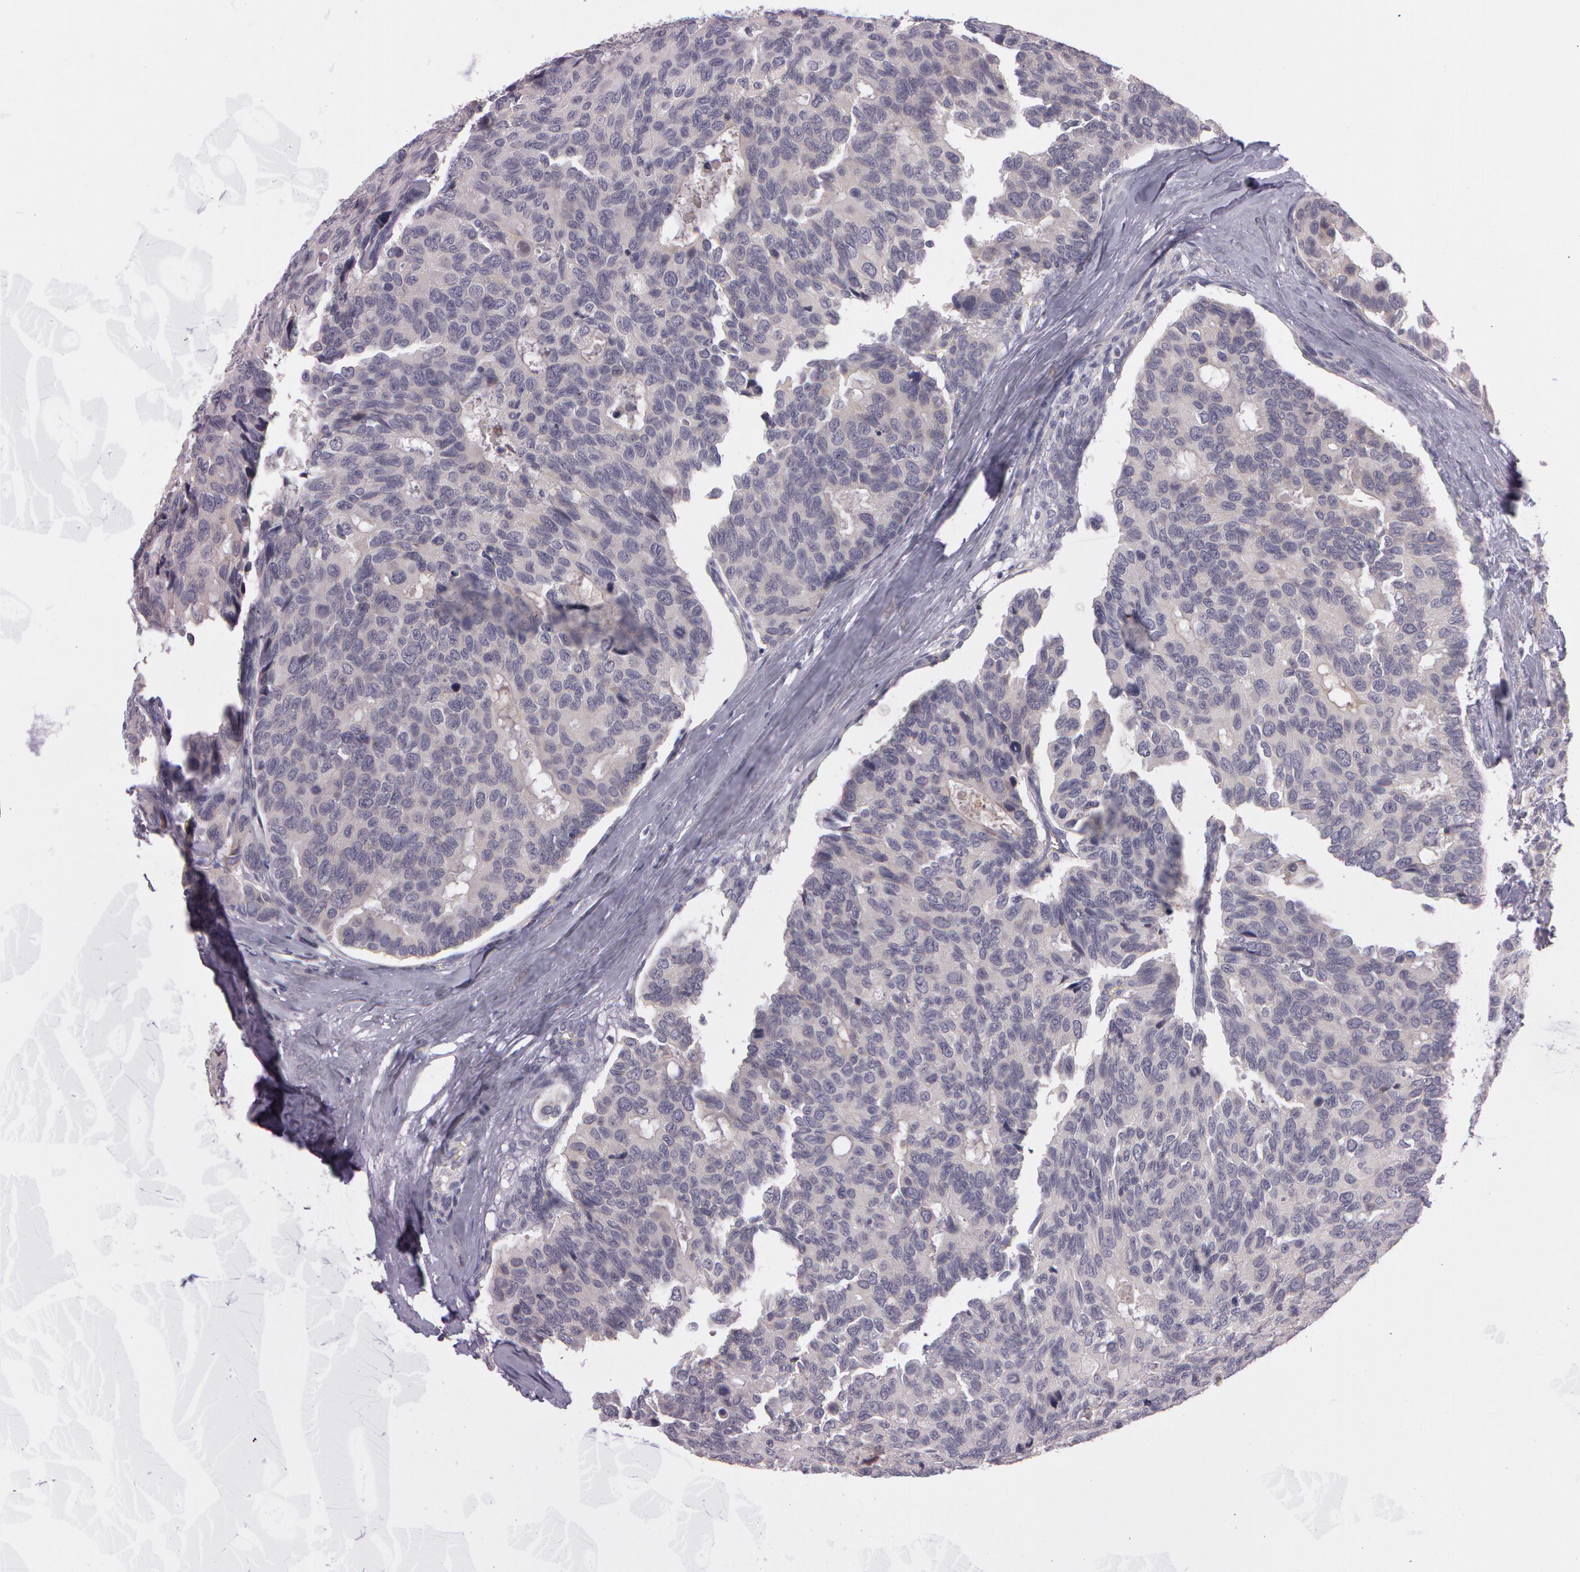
{"staining": {"intensity": "weak", "quantity": "25%-75%", "location": "cytoplasmic/membranous"}, "tissue": "breast cancer", "cell_type": "Tumor cells", "image_type": "cancer", "snomed": [{"axis": "morphology", "description": "Duct carcinoma"}, {"axis": "topography", "description": "Breast"}], "caption": "Infiltrating ductal carcinoma (breast) stained with a protein marker shows weak staining in tumor cells.", "gene": "MXRA5", "patient": {"sex": "female", "age": 69}}